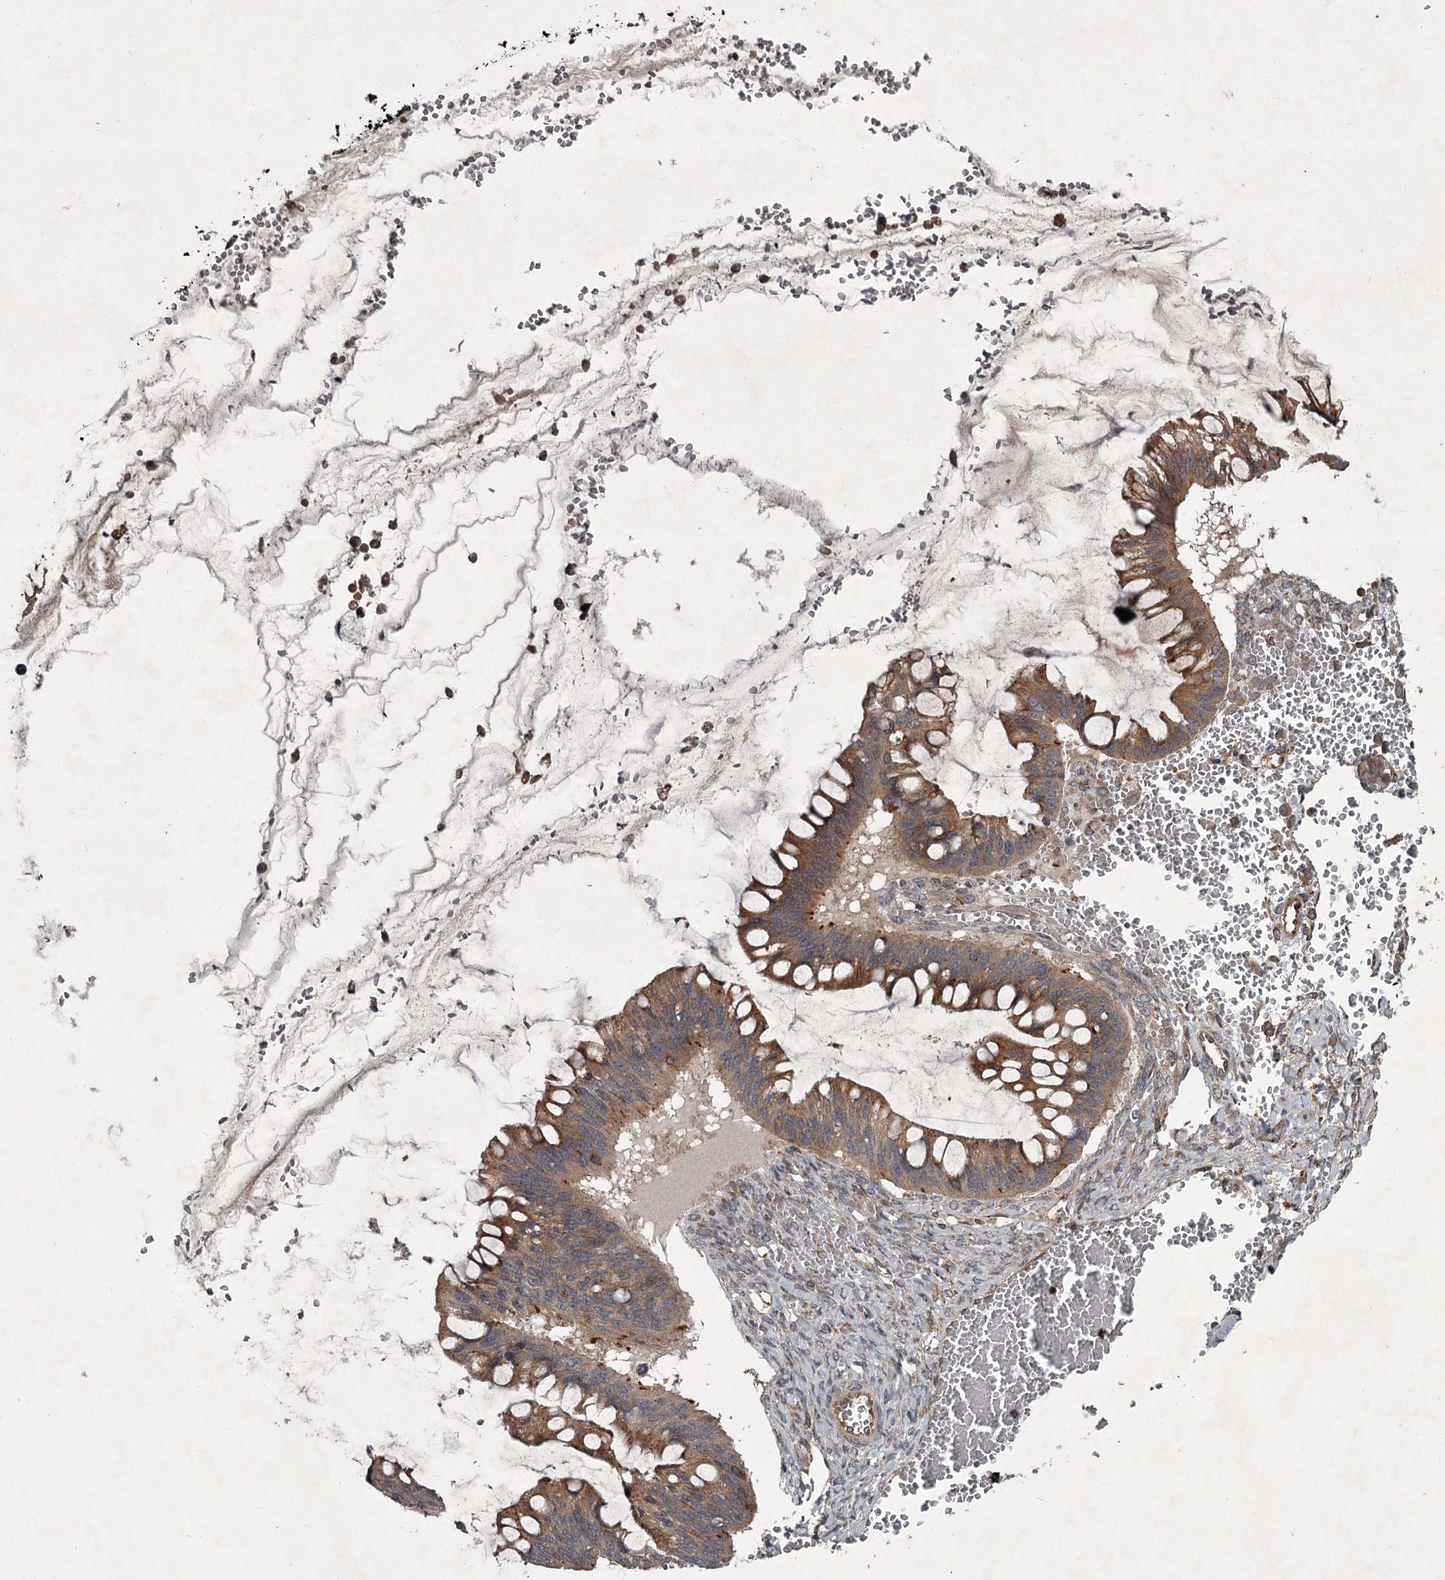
{"staining": {"intensity": "moderate", "quantity": ">75%", "location": "cytoplasmic/membranous"}, "tissue": "ovarian cancer", "cell_type": "Tumor cells", "image_type": "cancer", "snomed": [{"axis": "morphology", "description": "Cystadenocarcinoma, mucinous, NOS"}, {"axis": "topography", "description": "Ovary"}], "caption": "Immunohistochemistry (DAB) staining of human ovarian cancer reveals moderate cytoplasmic/membranous protein staining in approximately >75% of tumor cells. The staining was performed using DAB to visualize the protein expression in brown, while the nuclei were stained in blue with hematoxylin (Magnification: 20x).", "gene": "UNC93B1", "patient": {"sex": "female", "age": 73}}